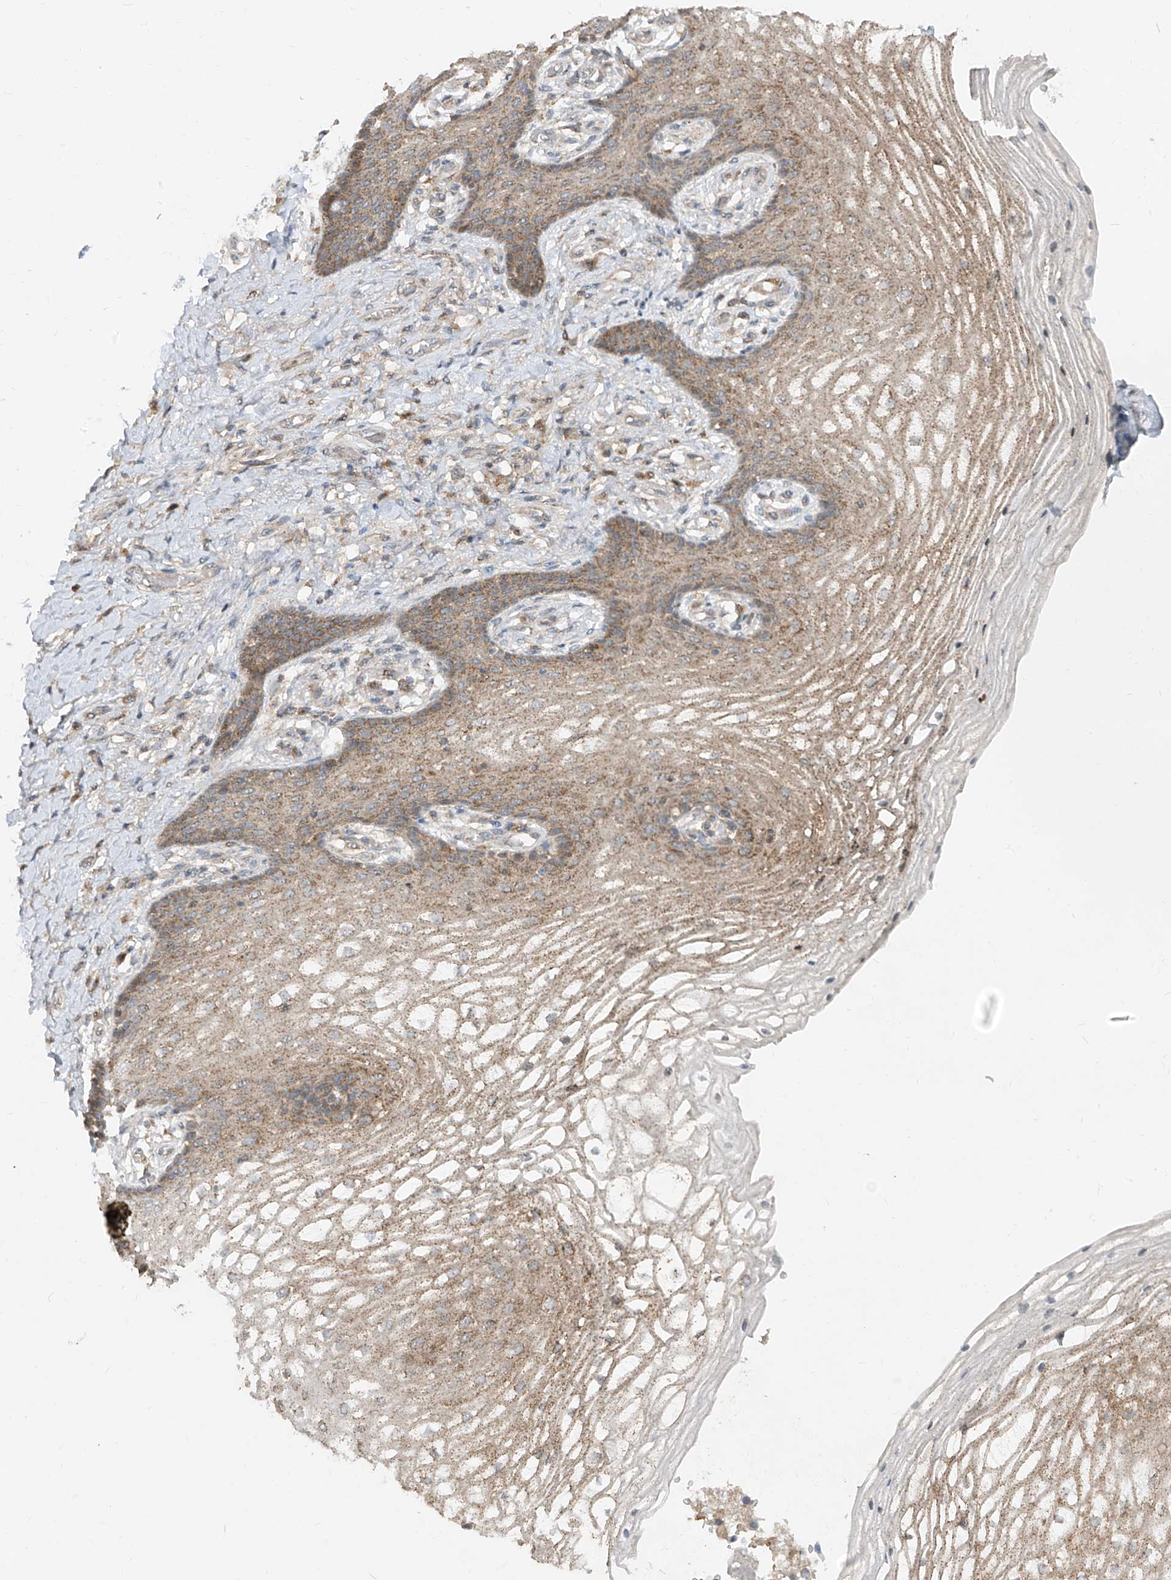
{"staining": {"intensity": "moderate", "quantity": ">75%", "location": "cytoplasmic/membranous"}, "tissue": "vagina", "cell_type": "Squamous epithelial cells", "image_type": "normal", "snomed": [{"axis": "morphology", "description": "Normal tissue, NOS"}, {"axis": "topography", "description": "Vagina"}], "caption": "The photomicrograph shows staining of unremarkable vagina, revealing moderate cytoplasmic/membranous protein staining (brown color) within squamous epithelial cells. Nuclei are stained in blue.", "gene": "ABCD3", "patient": {"sex": "female", "age": 60}}